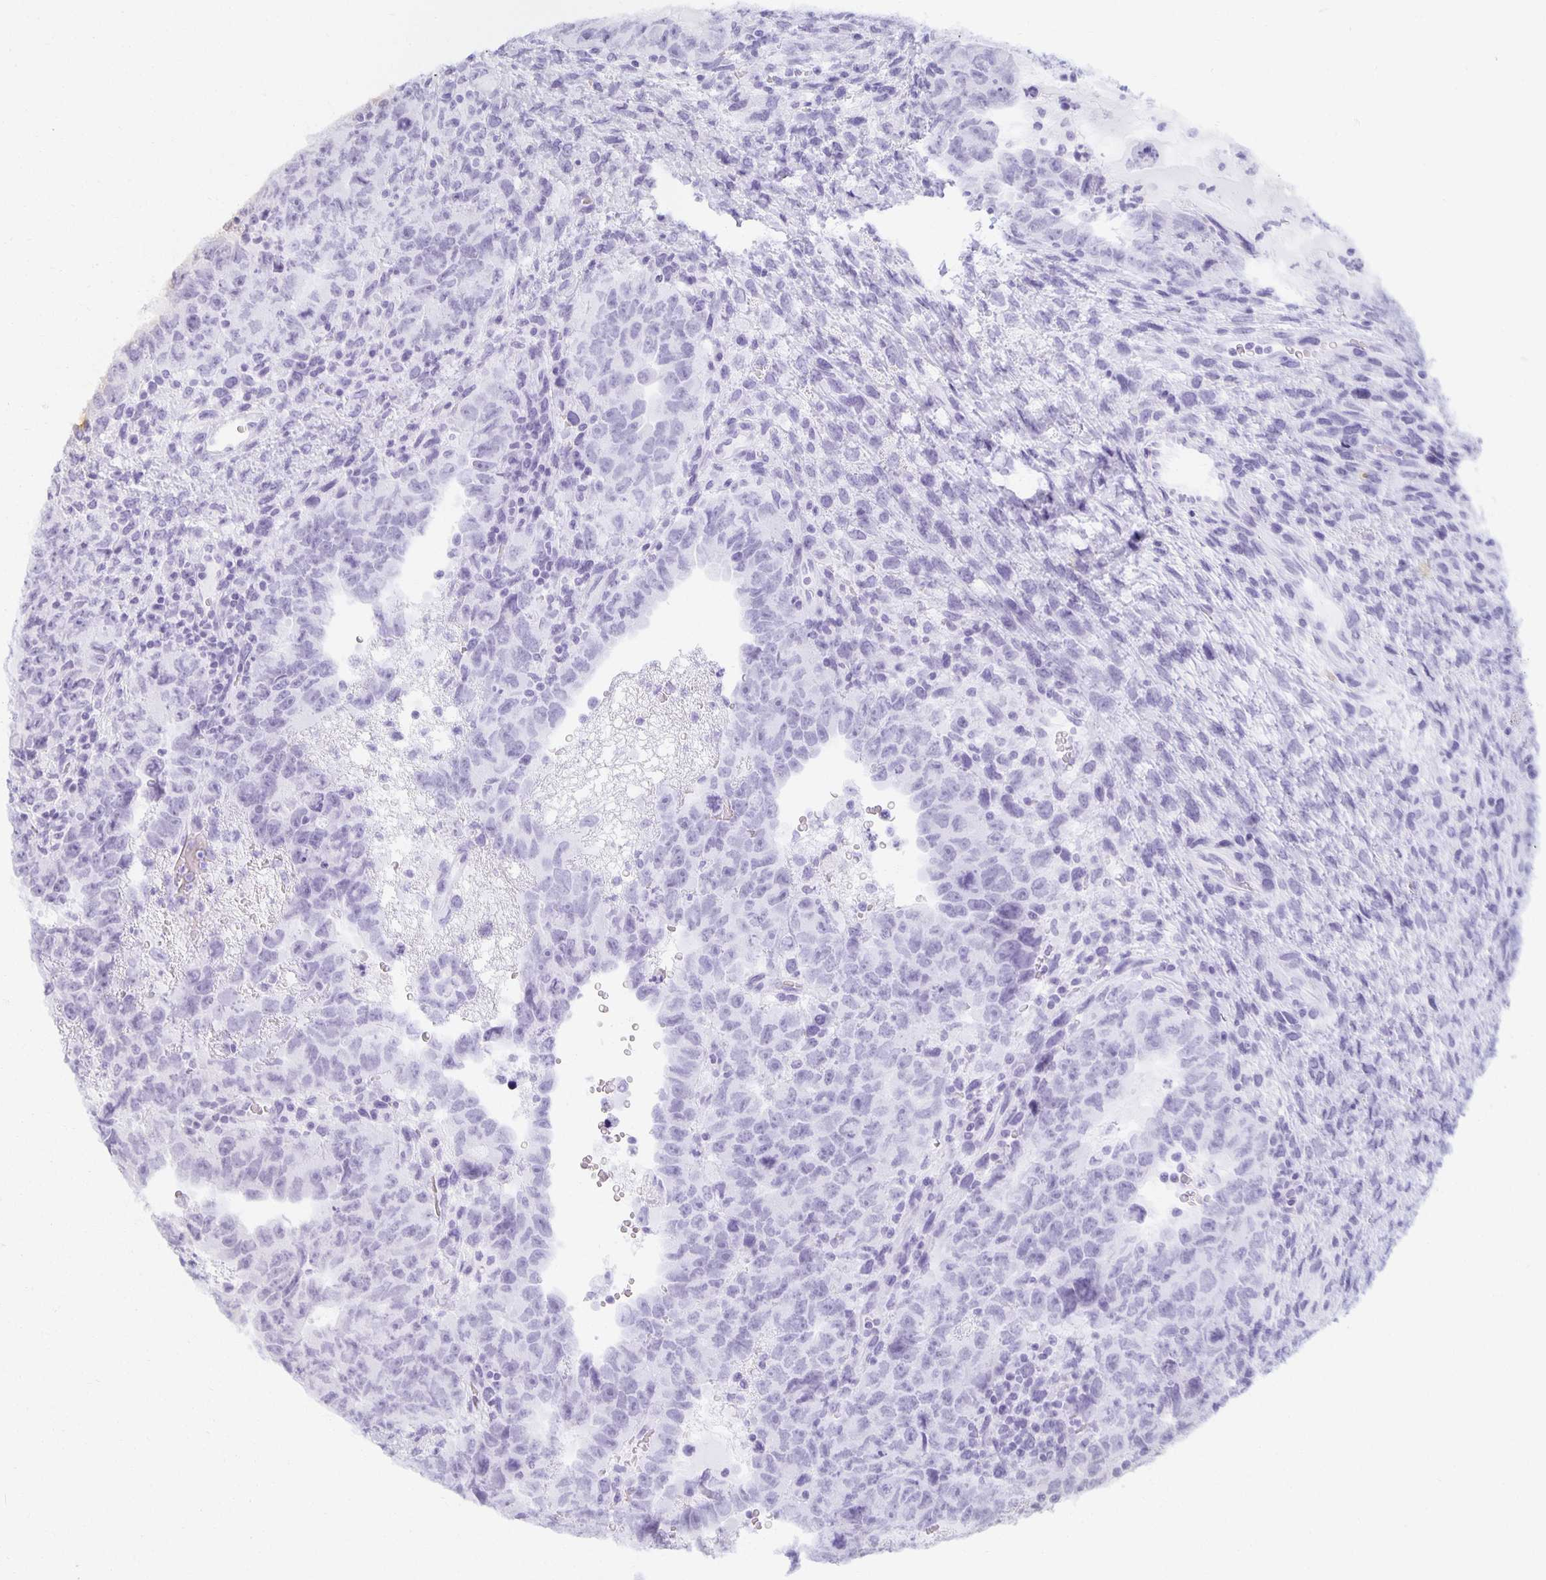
{"staining": {"intensity": "negative", "quantity": "none", "location": "none"}, "tissue": "testis cancer", "cell_type": "Tumor cells", "image_type": "cancer", "snomed": [{"axis": "morphology", "description": "Carcinoma, Embryonal, NOS"}, {"axis": "topography", "description": "Testis"}], "caption": "IHC micrograph of neoplastic tissue: human embryonal carcinoma (testis) stained with DAB exhibits no significant protein expression in tumor cells.", "gene": "EHF", "patient": {"sex": "male", "age": 24}}